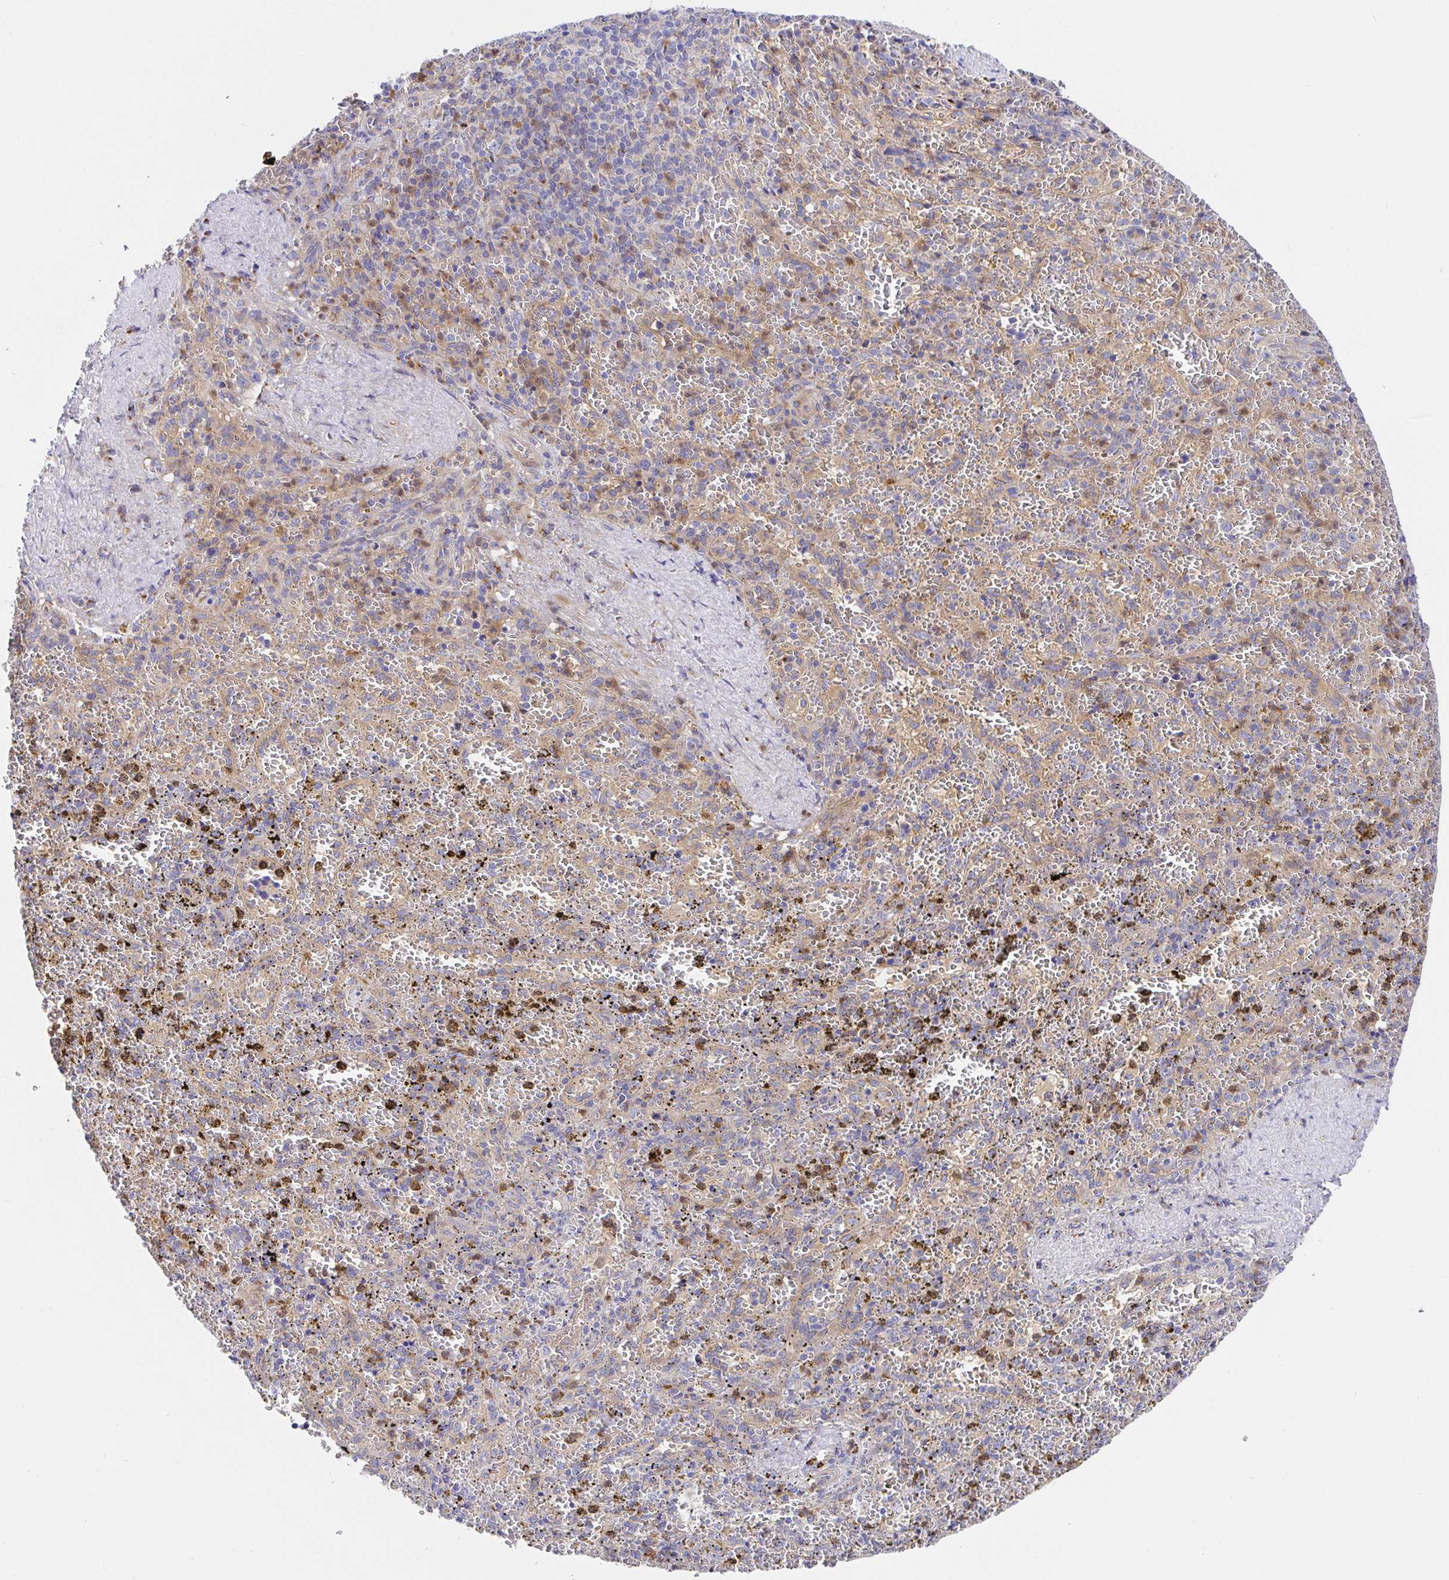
{"staining": {"intensity": "moderate", "quantity": "25%-75%", "location": "cytoplasmic/membranous"}, "tissue": "spleen", "cell_type": "Cells in red pulp", "image_type": "normal", "snomed": [{"axis": "morphology", "description": "Normal tissue, NOS"}, {"axis": "topography", "description": "Spleen"}], "caption": "Cells in red pulp demonstrate medium levels of moderate cytoplasmic/membranous expression in about 25%-75% of cells in unremarkable spleen.", "gene": "GOLGA1", "patient": {"sex": "female", "age": 50}}